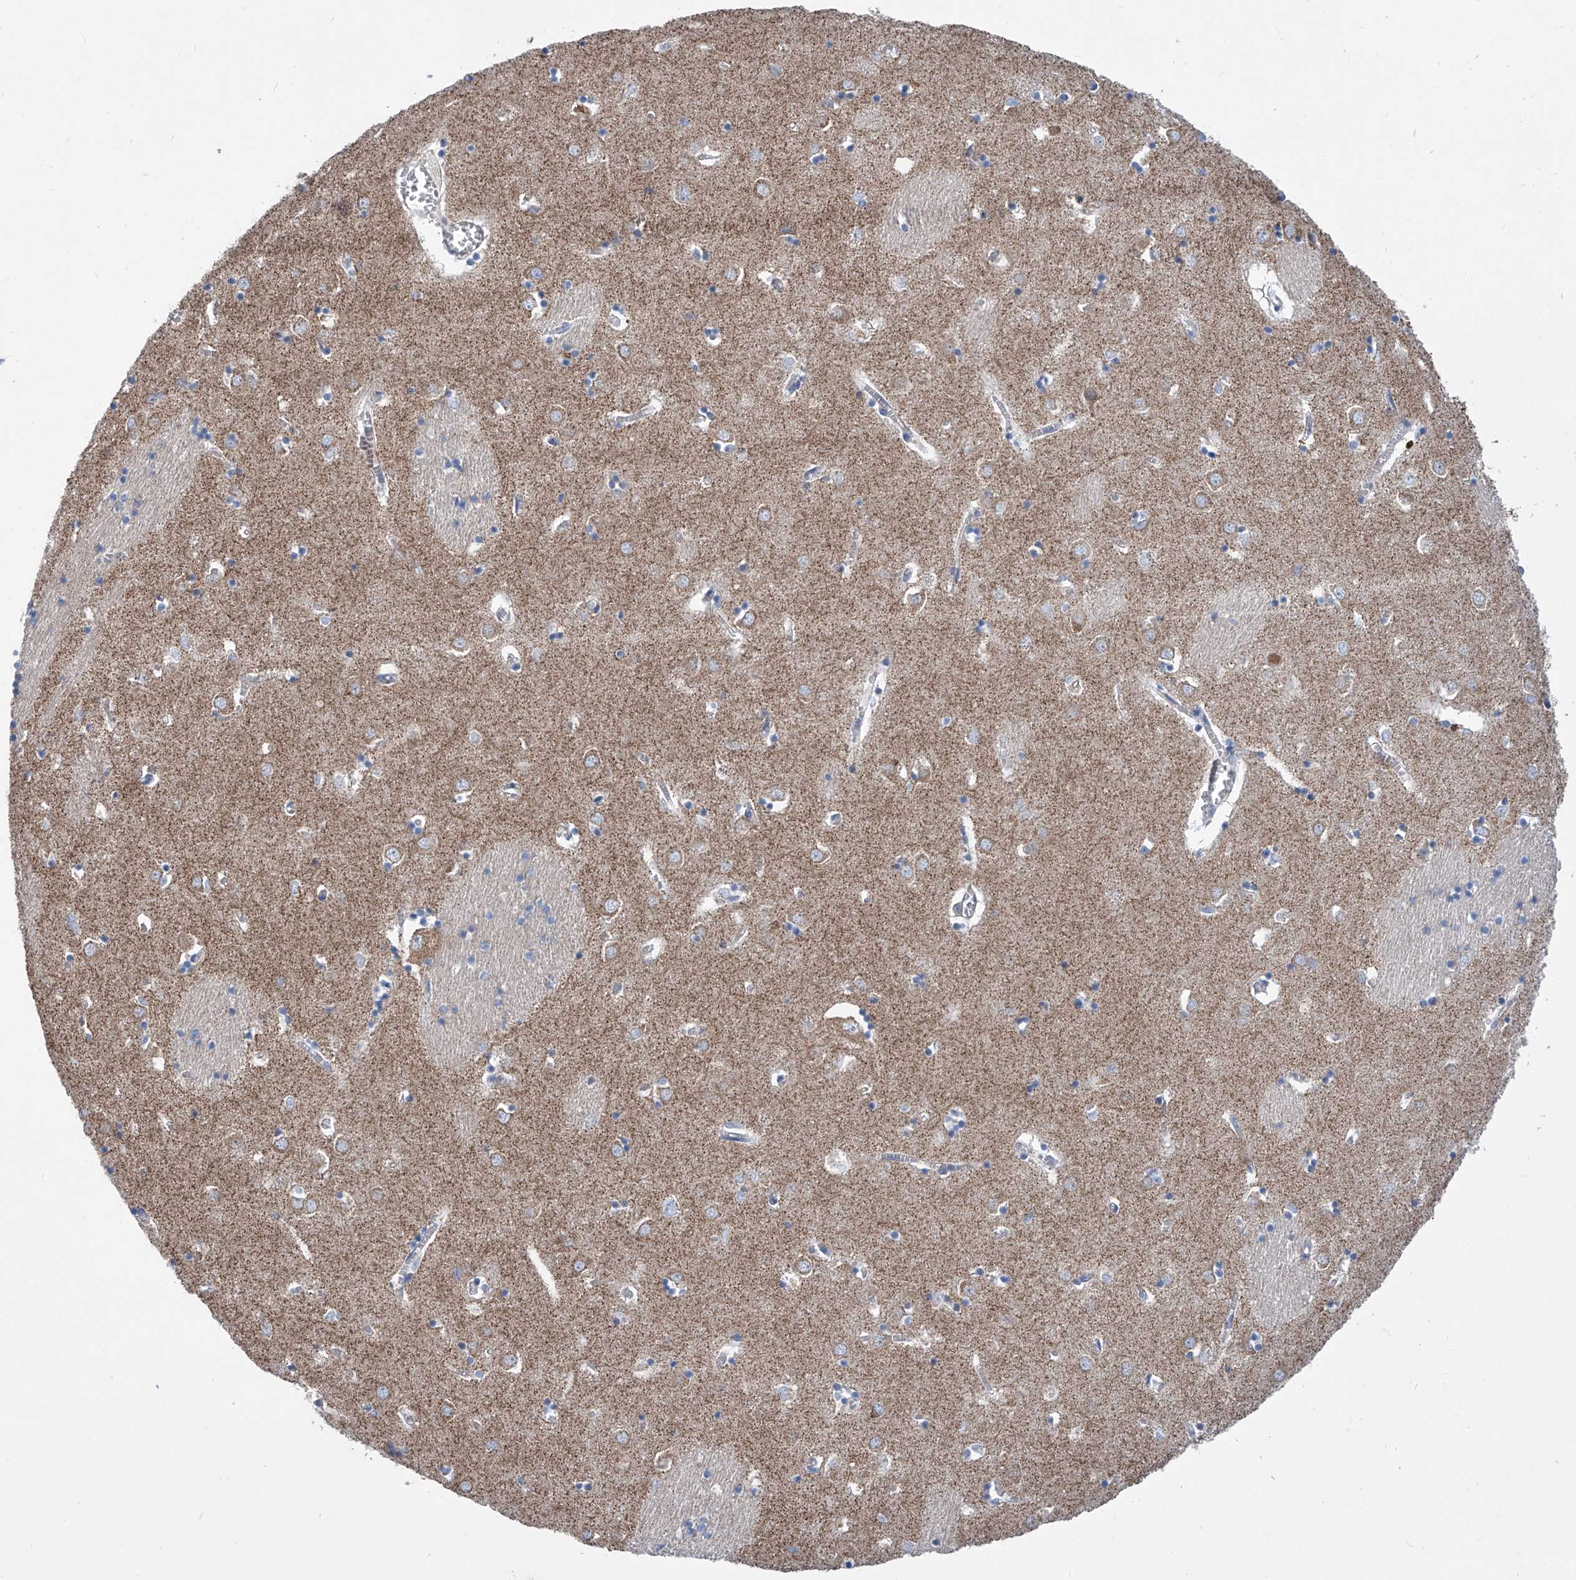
{"staining": {"intensity": "weak", "quantity": "<25%", "location": "cytoplasmic/membranous"}, "tissue": "caudate", "cell_type": "Glial cells", "image_type": "normal", "snomed": [{"axis": "morphology", "description": "Normal tissue, NOS"}, {"axis": "topography", "description": "Lateral ventricle wall"}], "caption": "Glial cells show no significant positivity in normal caudate.", "gene": "MAD2L1", "patient": {"sex": "male", "age": 70}}